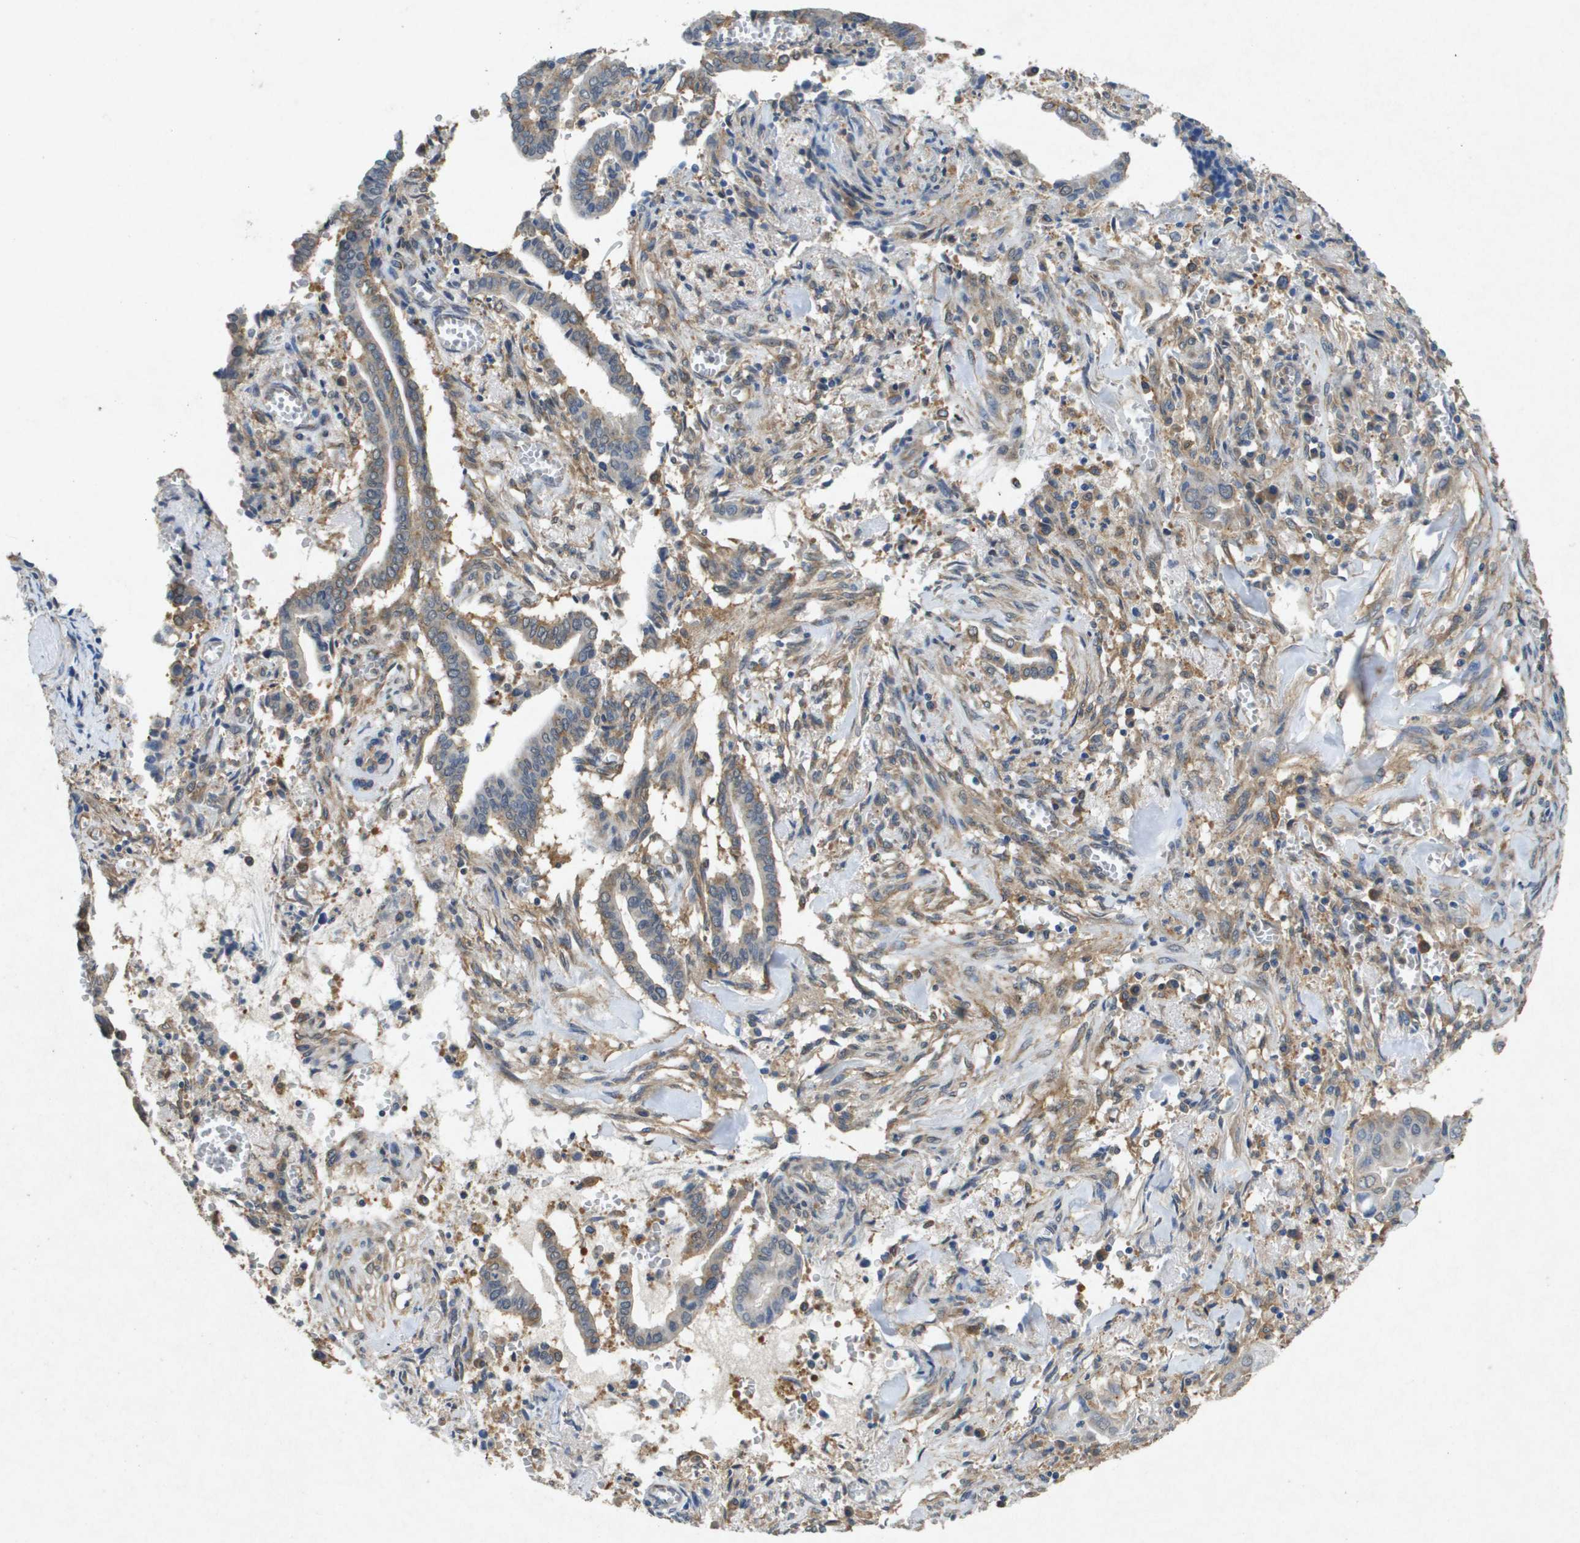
{"staining": {"intensity": "weak", "quantity": "25%-75%", "location": "cytoplasmic/membranous"}, "tissue": "cervical cancer", "cell_type": "Tumor cells", "image_type": "cancer", "snomed": [{"axis": "morphology", "description": "Adenocarcinoma, NOS"}, {"axis": "topography", "description": "Cervix"}], "caption": "Brown immunohistochemical staining in cervical cancer (adenocarcinoma) exhibits weak cytoplasmic/membranous staining in about 25%-75% of tumor cells.", "gene": "PTPRT", "patient": {"sex": "female", "age": 44}}